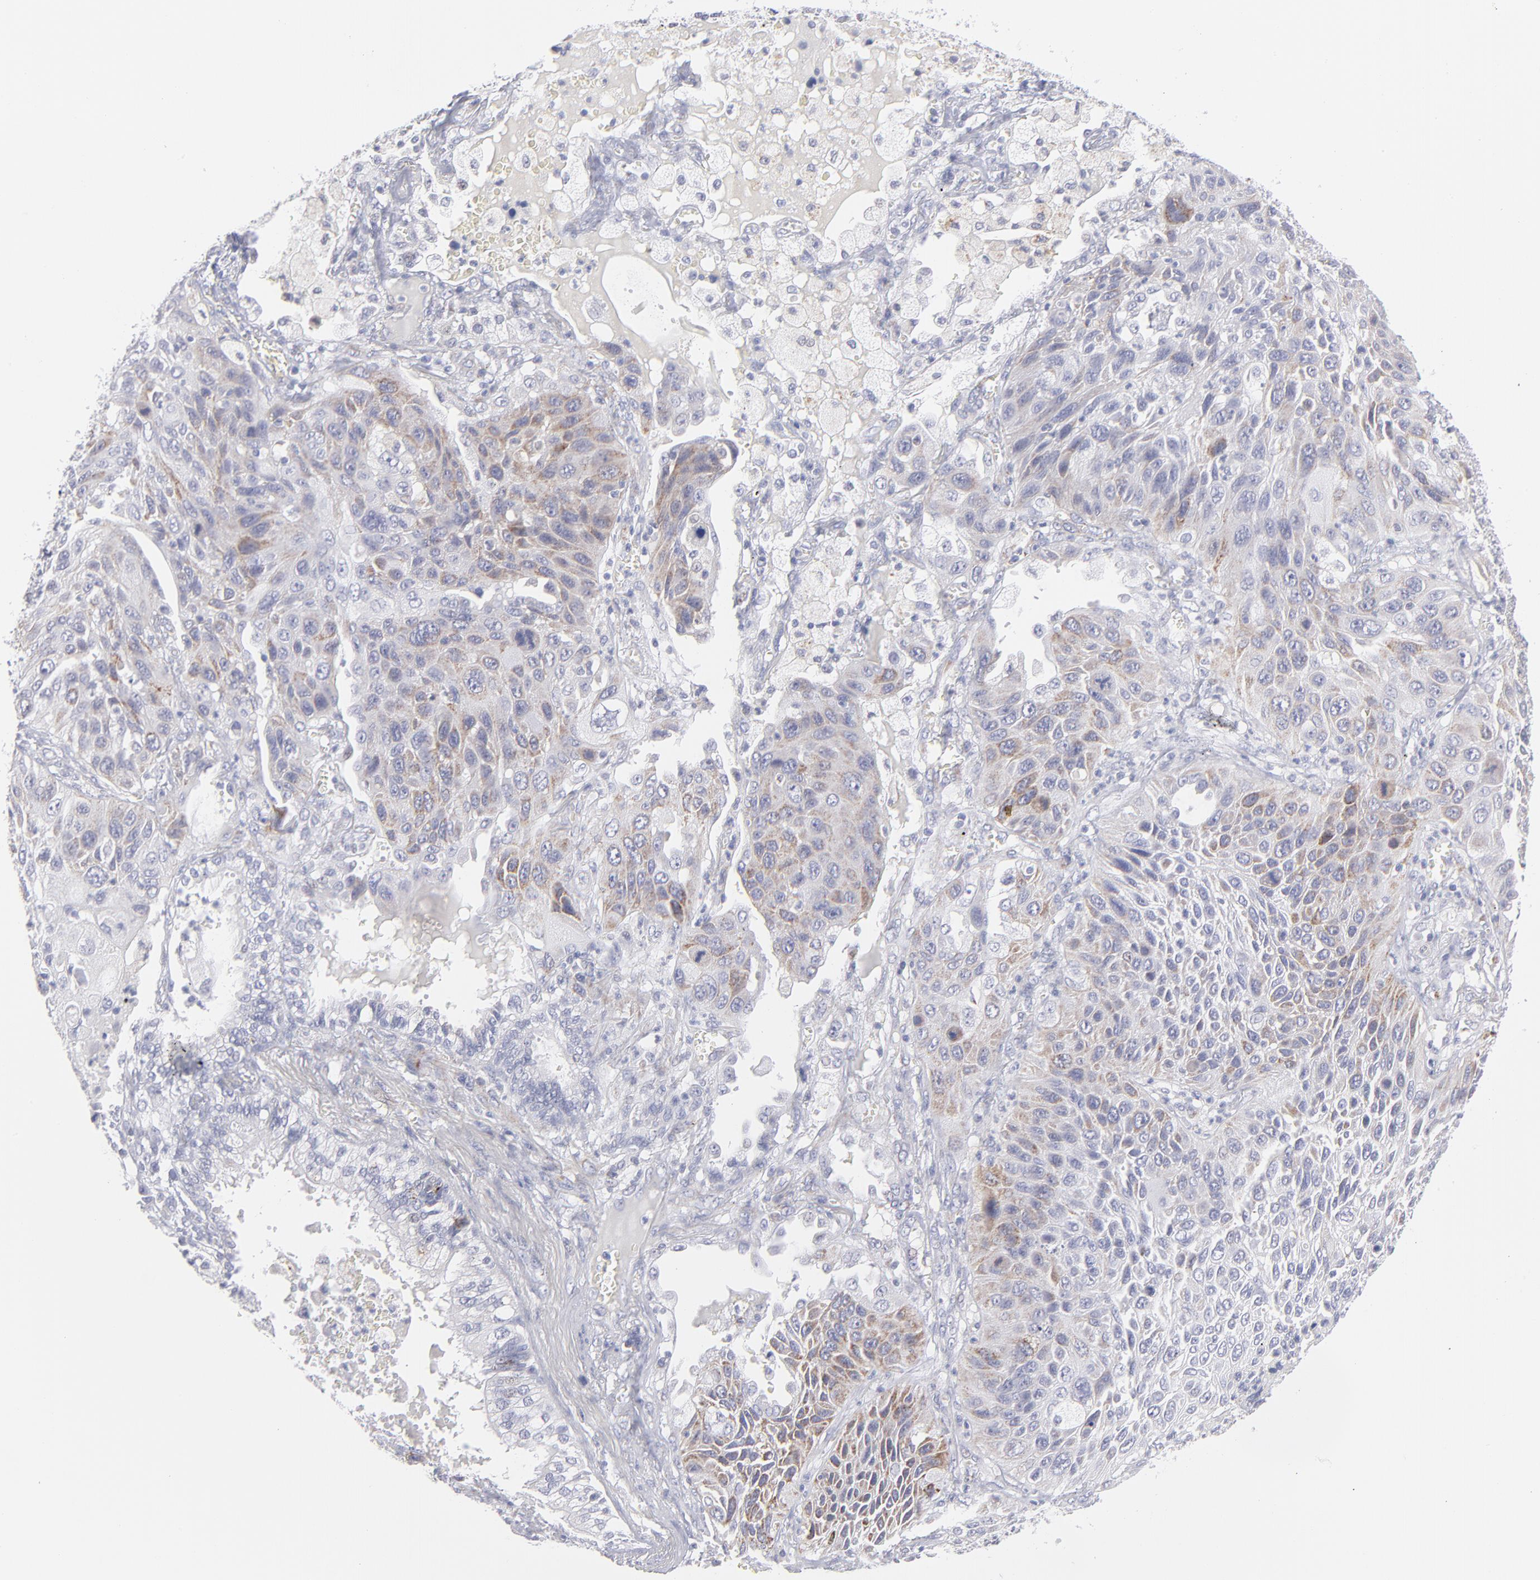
{"staining": {"intensity": "weak", "quantity": "25%-75%", "location": "cytoplasmic/membranous"}, "tissue": "lung cancer", "cell_type": "Tumor cells", "image_type": "cancer", "snomed": [{"axis": "morphology", "description": "Squamous cell carcinoma, NOS"}, {"axis": "topography", "description": "Lung"}], "caption": "Weak cytoplasmic/membranous protein positivity is identified in approximately 25%-75% of tumor cells in lung squamous cell carcinoma. (brown staining indicates protein expression, while blue staining denotes nuclei).", "gene": "MTHFD2", "patient": {"sex": "female", "age": 76}}